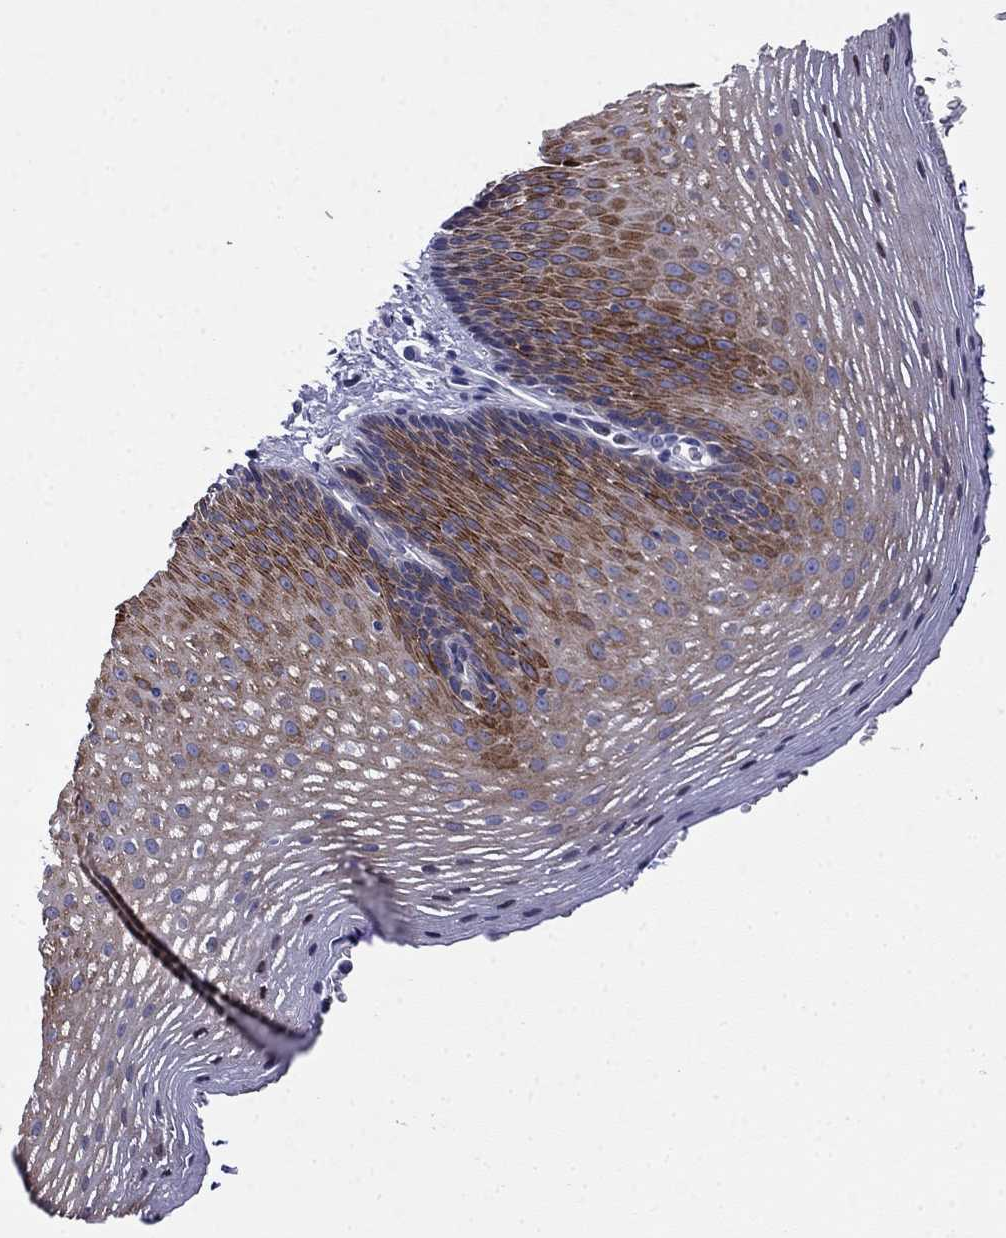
{"staining": {"intensity": "strong", "quantity": "<25%", "location": "cytoplasmic/membranous"}, "tissue": "esophagus", "cell_type": "Squamous epithelial cells", "image_type": "normal", "snomed": [{"axis": "morphology", "description": "Normal tissue, NOS"}, {"axis": "topography", "description": "Esophagus"}], "caption": "Esophagus was stained to show a protein in brown. There is medium levels of strong cytoplasmic/membranous staining in about <25% of squamous epithelial cells. (IHC, brightfield microscopy, high magnification).", "gene": "PRR18", "patient": {"sex": "male", "age": 76}}